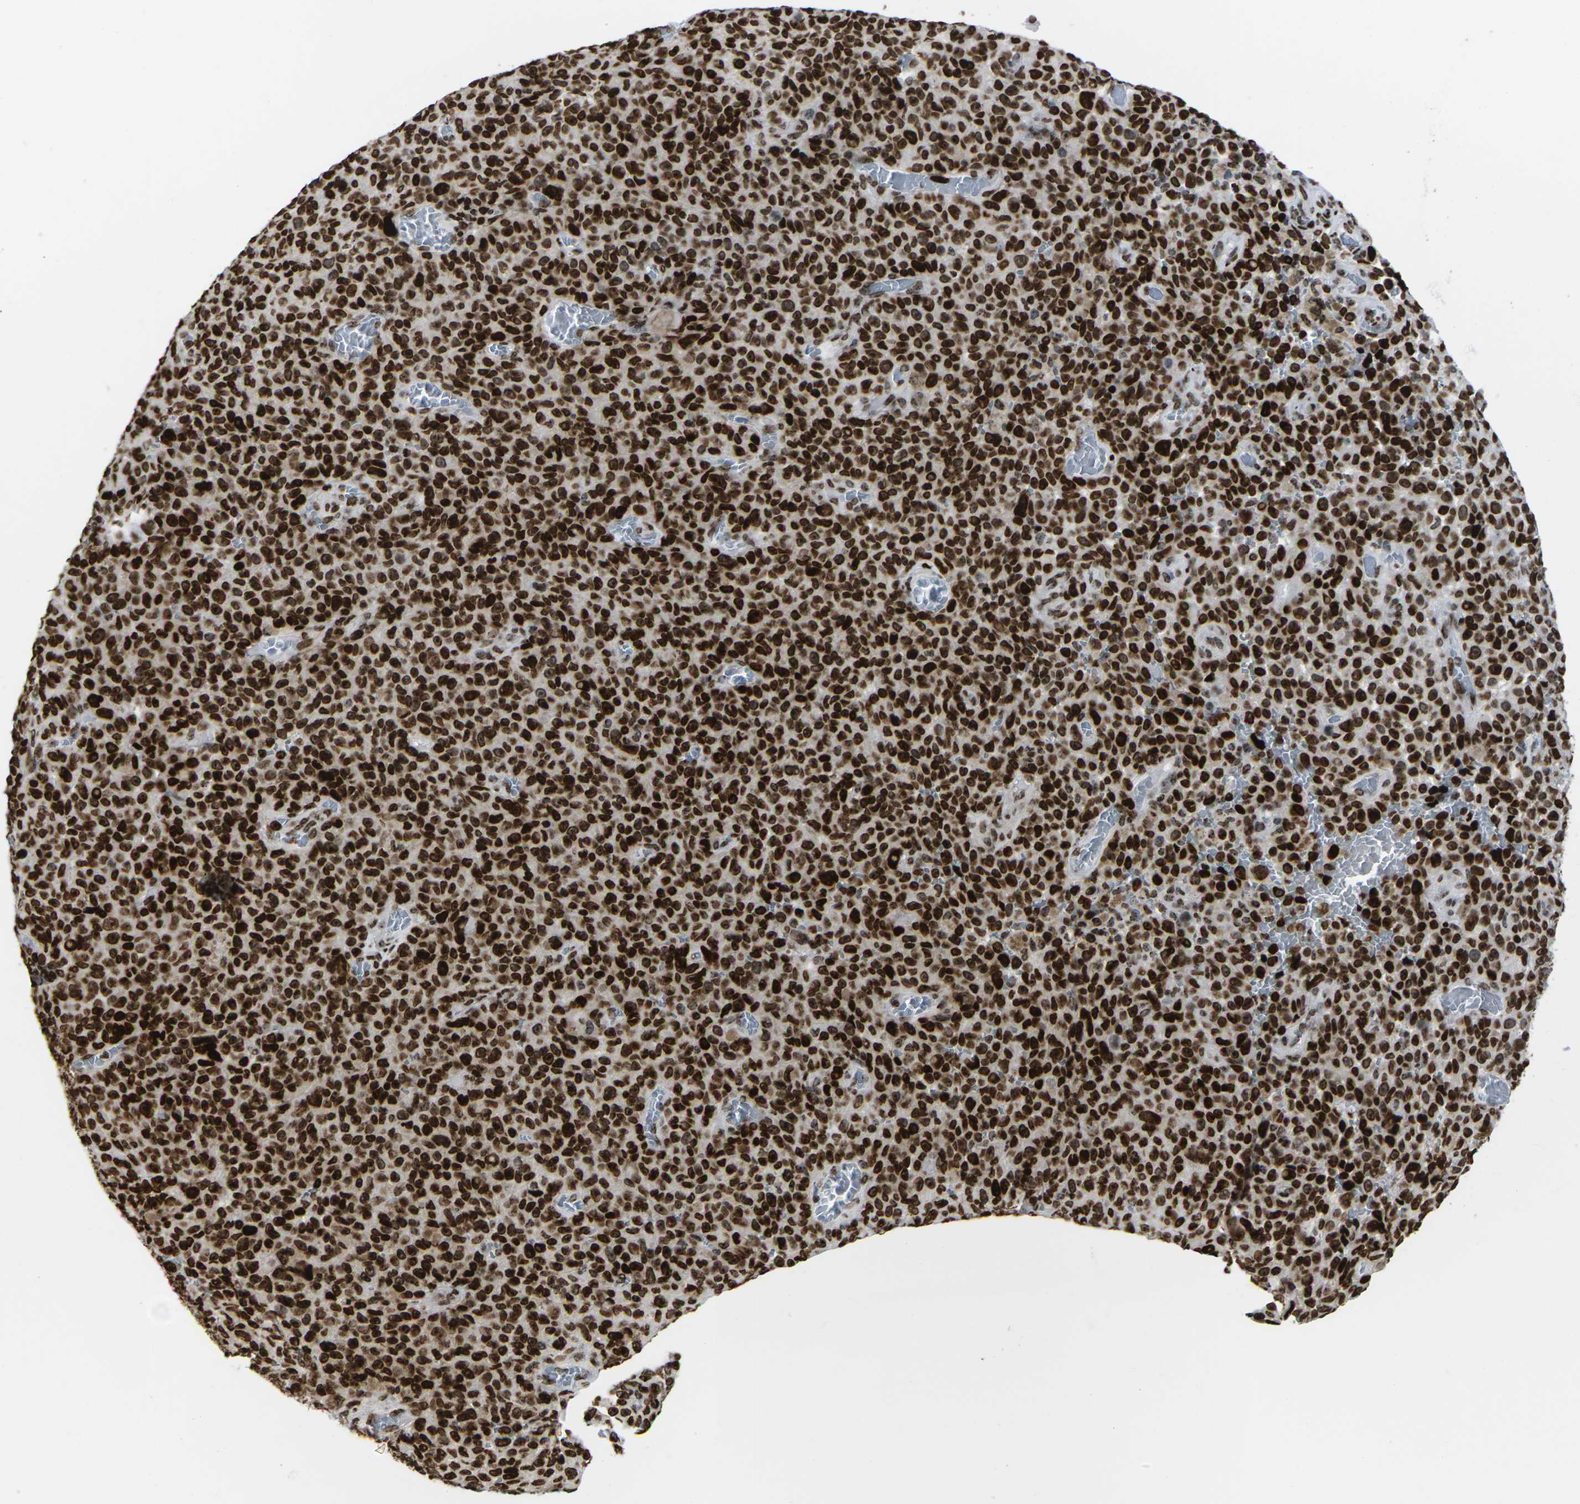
{"staining": {"intensity": "strong", "quantity": ">75%", "location": "cytoplasmic/membranous,nuclear"}, "tissue": "melanoma", "cell_type": "Tumor cells", "image_type": "cancer", "snomed": [{"axis": "morphology", "description": "Malignant melanoma, NOS"}, {"axis": "topography", "description": "Skin"}], "caption": "A high-resolution image shows immunohistochemistry staining of malignant melanoma, which shows strong cytoplasmic/membranous and nuclear expression in approximately >75% of tumor cells.", "gene": "H1-4", "patient": {"sex": "female", "age": 82}}